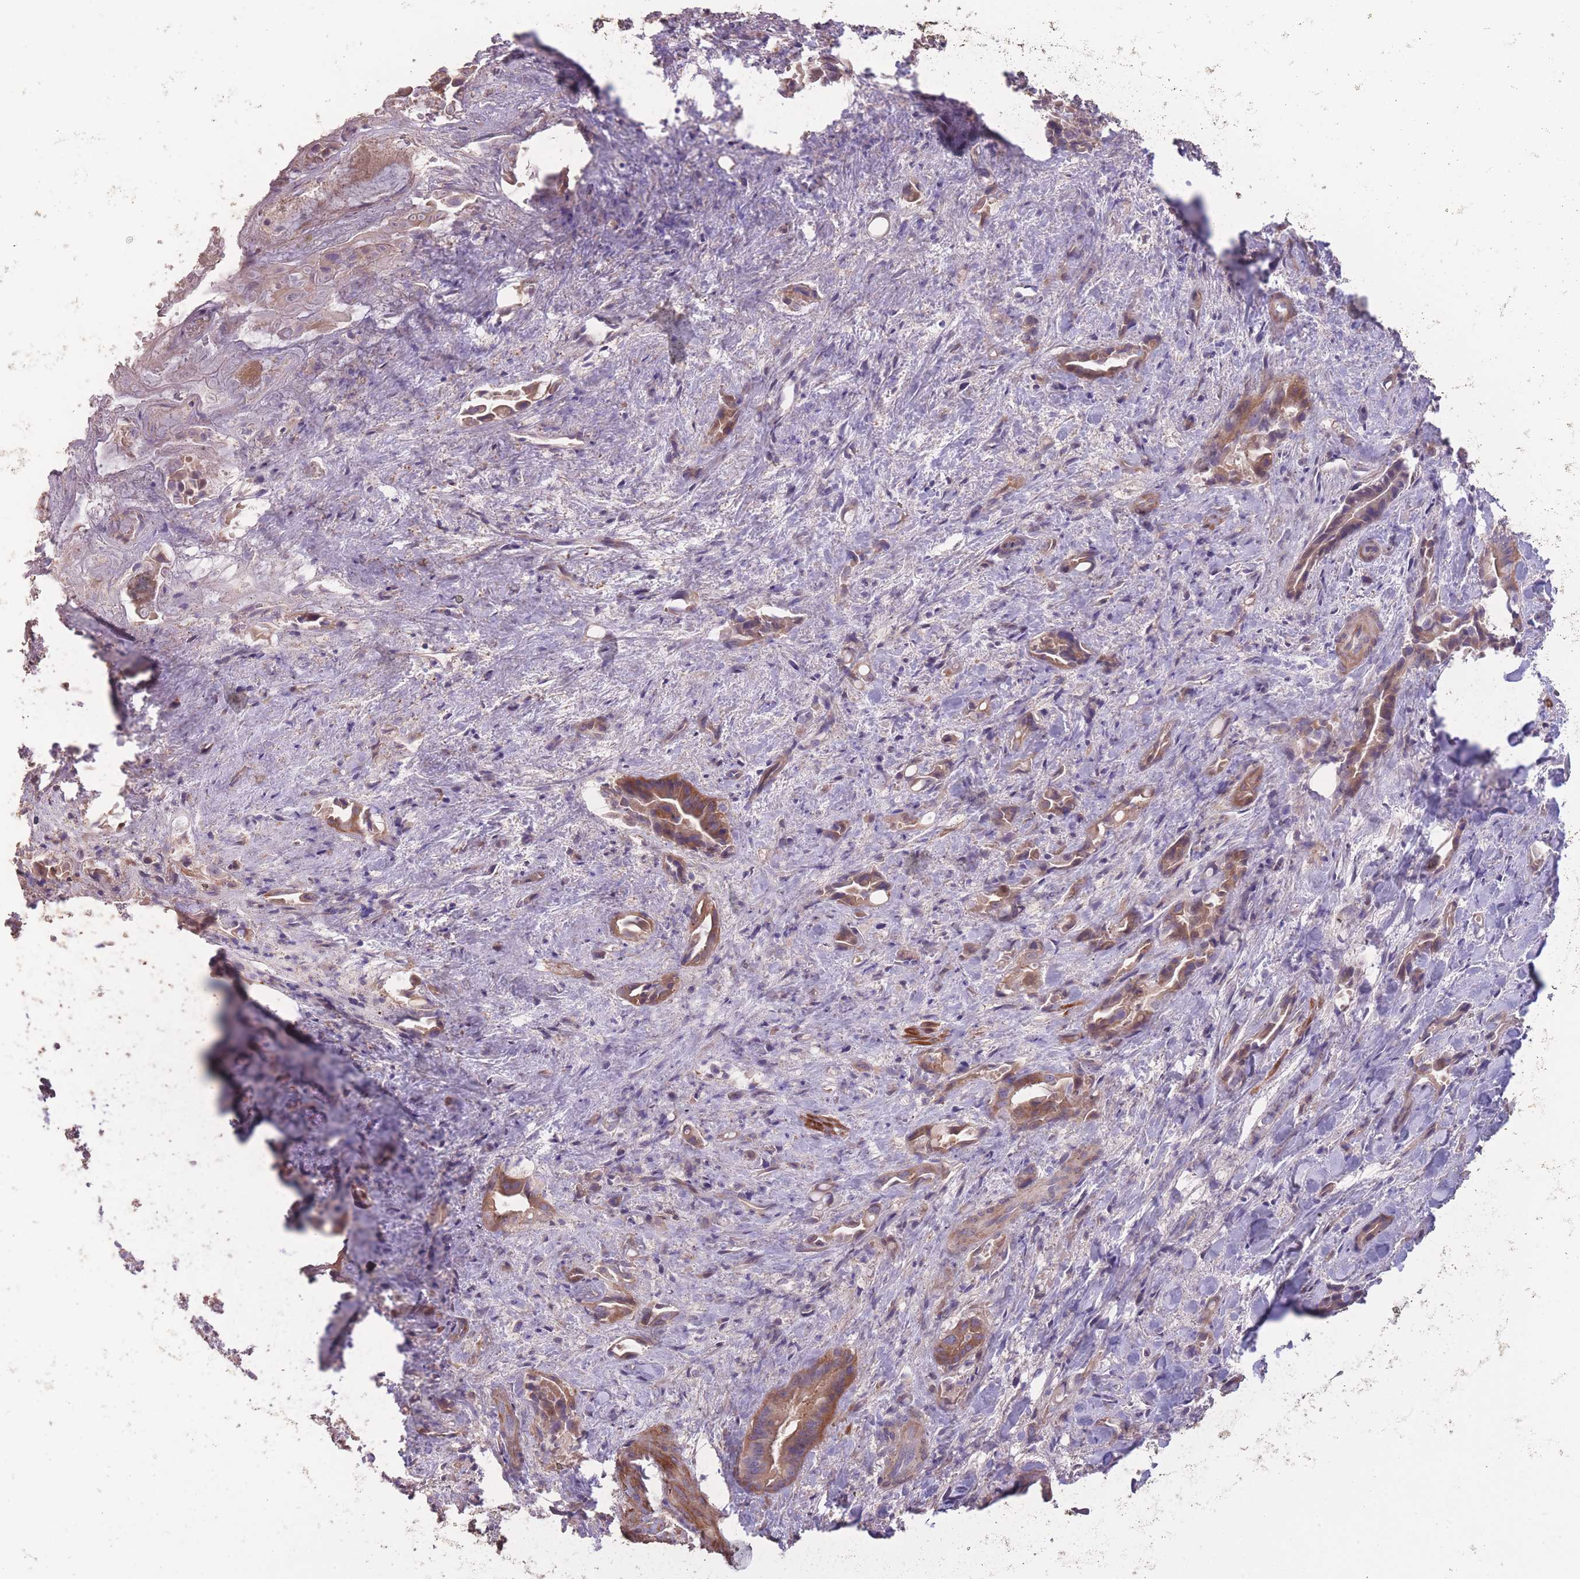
{"staining": {"intensity": "moderate", "quantity": ">75%", "location": "cytoplasmic/membranous"}, "tissue": "liver cancer", "cell_type": "Tumor cells", "image_type": "cancer", "snomed": [{"axis": "morphology", "description": "Cholangiocarcinoma"}, {"axis": "topography", "description": "Liver"}], "caption": "The immunohistochemical stain shows moderate cytoplasmic/membranous staining in tumor cells of liver cholangiocarcinoma tissue.", "gene": "RSPH10B", "patient": {"sex": "female", "age": 68}}